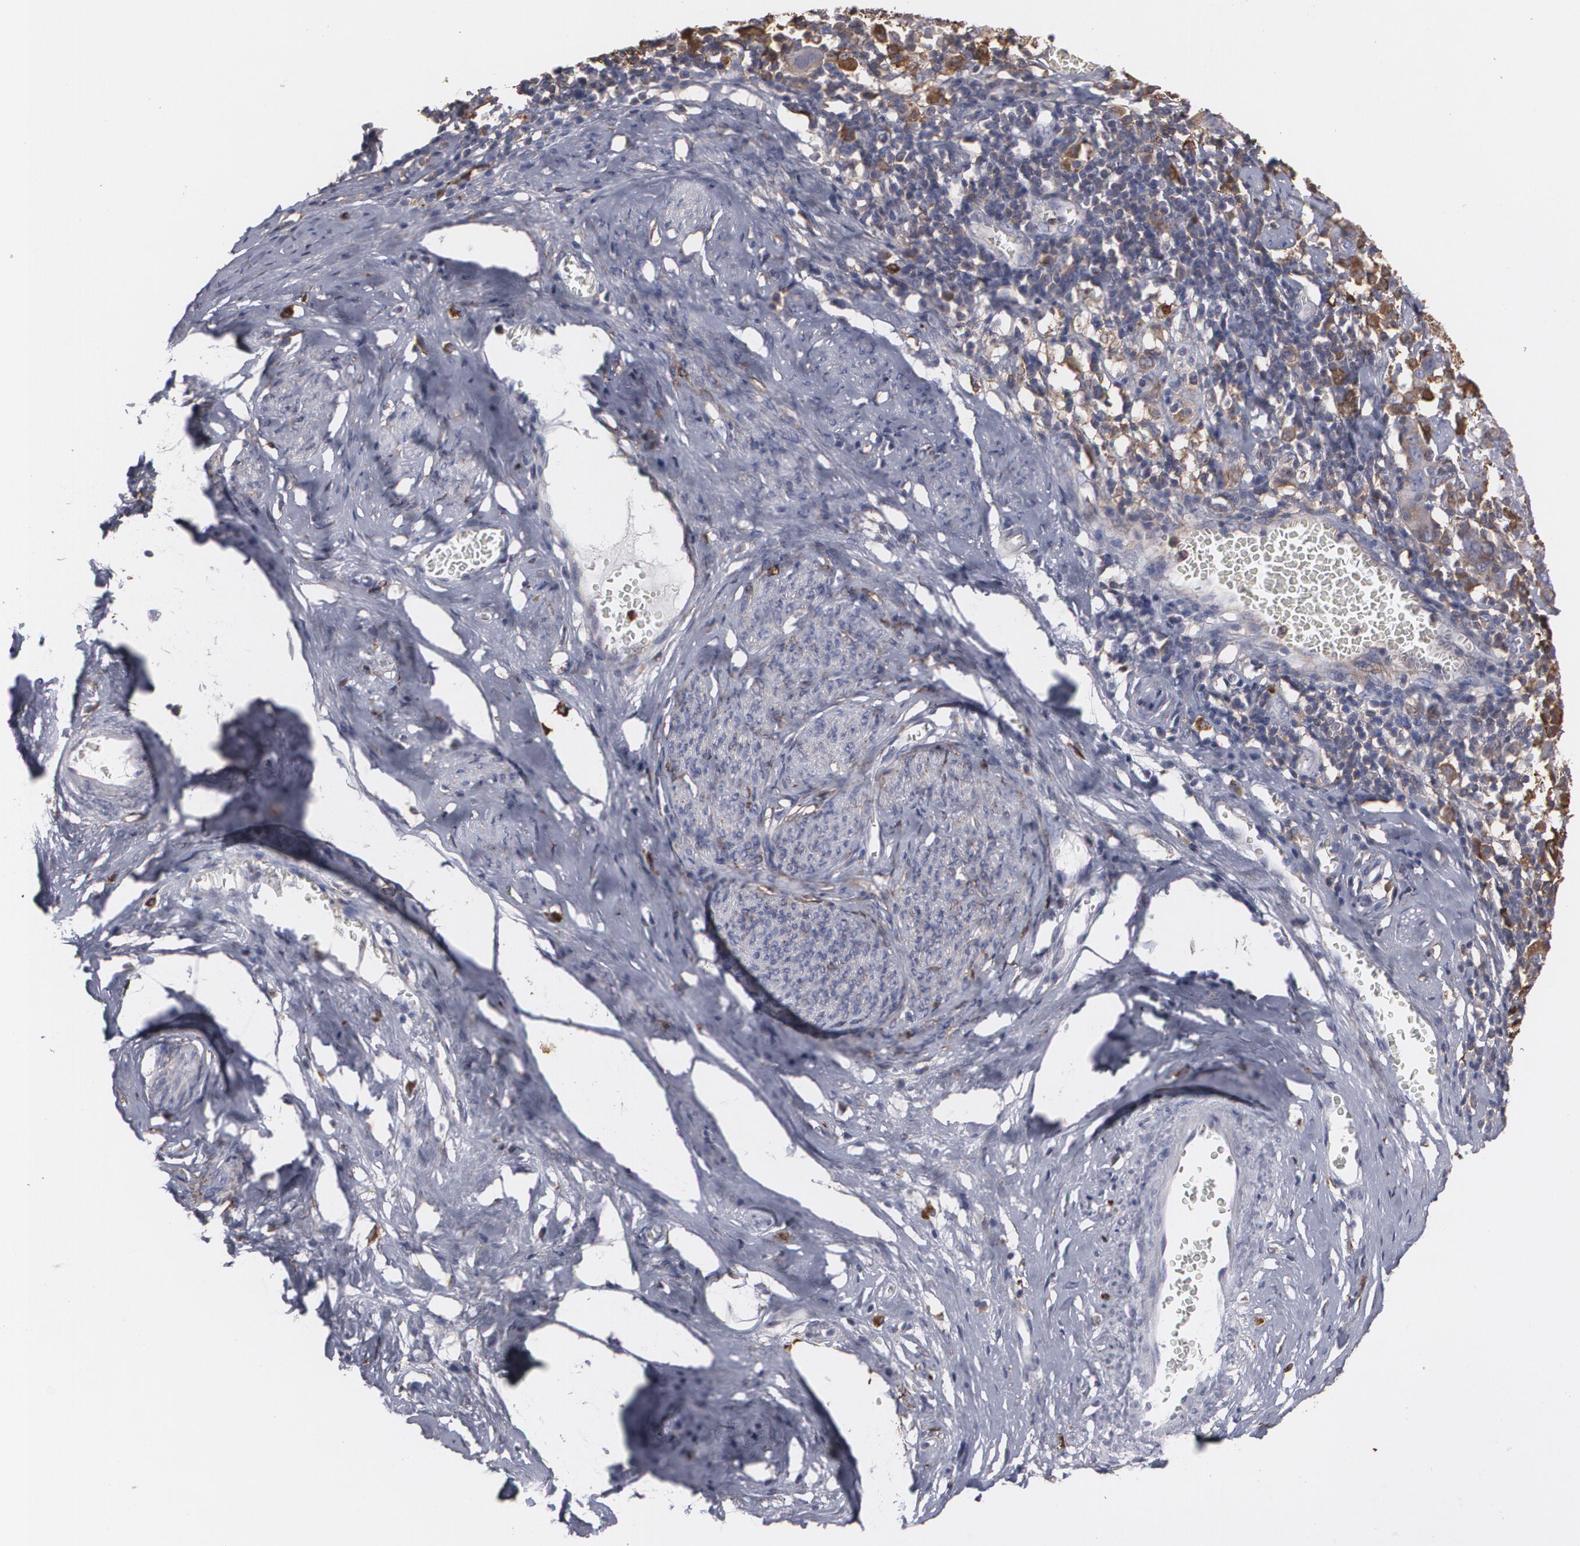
{"staining": {"intensity": "negative", "quantity": "none", "location": "none"}, "tissue": "cervical cancer", "cell_type": "Tumor cells", "image_type": "cancer", "snomed": [{"axis": "morphology", "description": "Normal tissue, NOS"}, {"axis": "morphology", "description": "Squamous cell carcinoma, NOS"}, {"axis": "topography", "description": "Cervix"}], "caption": "The immunohistochemistry histopathology image has no significant expression in tumor cells of cervical cancer tissue. (Stains: DAB (3,3'-diaminobenzidine) immunohistochemistry (IHC) with hematoxylin counter stain, Microscopy: brightfield microscopy at high magnification).", "gene": "ODC1", "patient": {"sex": "female", "age": 67}}